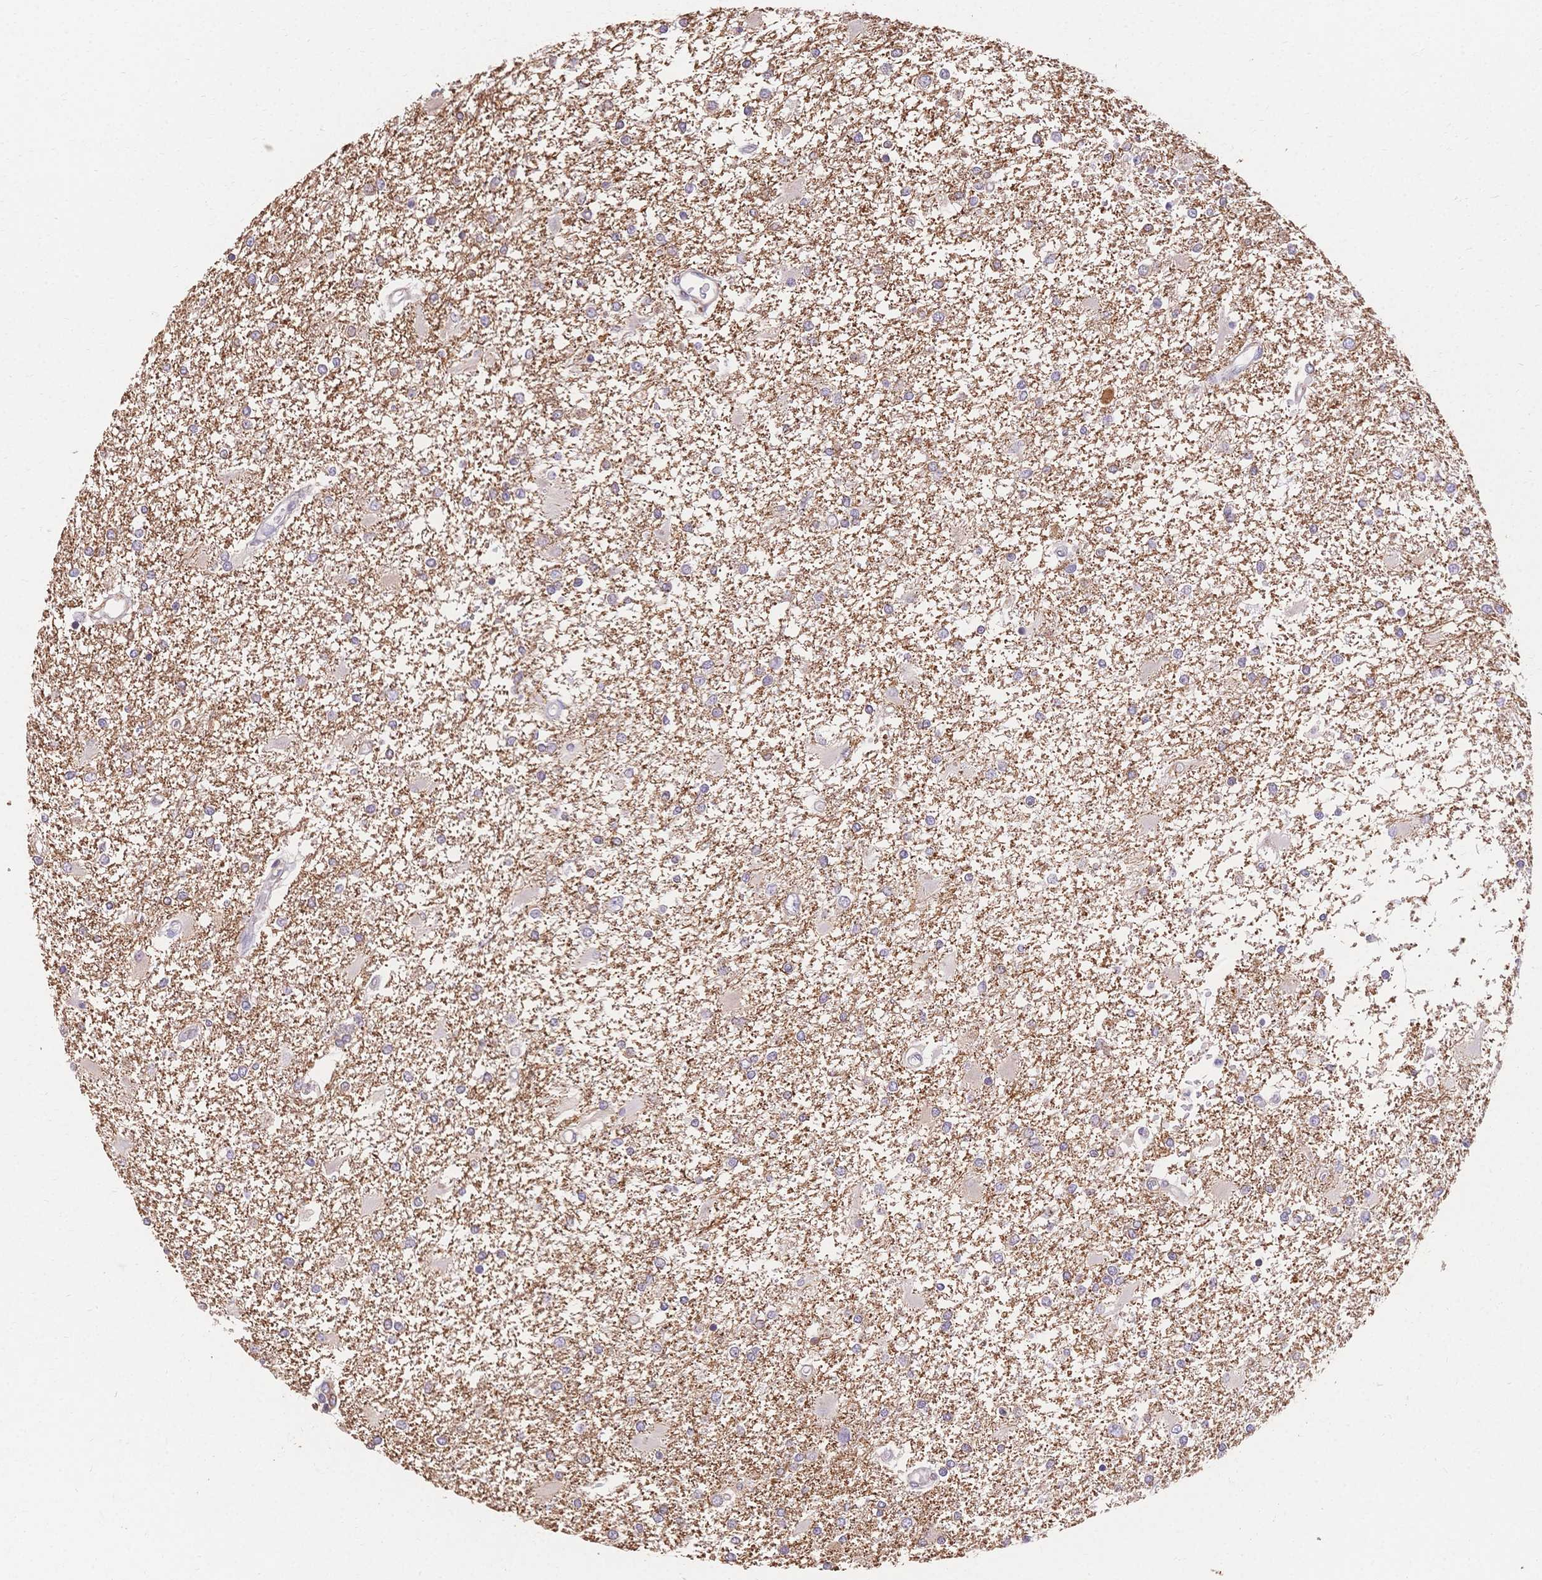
{"staining": {"intensity": "negative", "quantity": "none", "location": "none"}, "tissue": "glioma", "cell_type": "Tumor cells", "image_type": "cancer", "snomed": [{"axis": "morphology", "description": "Glioma, malignant, High grade"}, {"axis": "topography", "description": "Cerebral cortex"}], "caption": "Immunohistochemistry (IHC) micrograph of neoplastic tissue: glioma stained with DAB reveals no significant protein positivity in tumor cells.", "gene": "HS3ST5", "patient": {"sex": "male", "age": 79}}